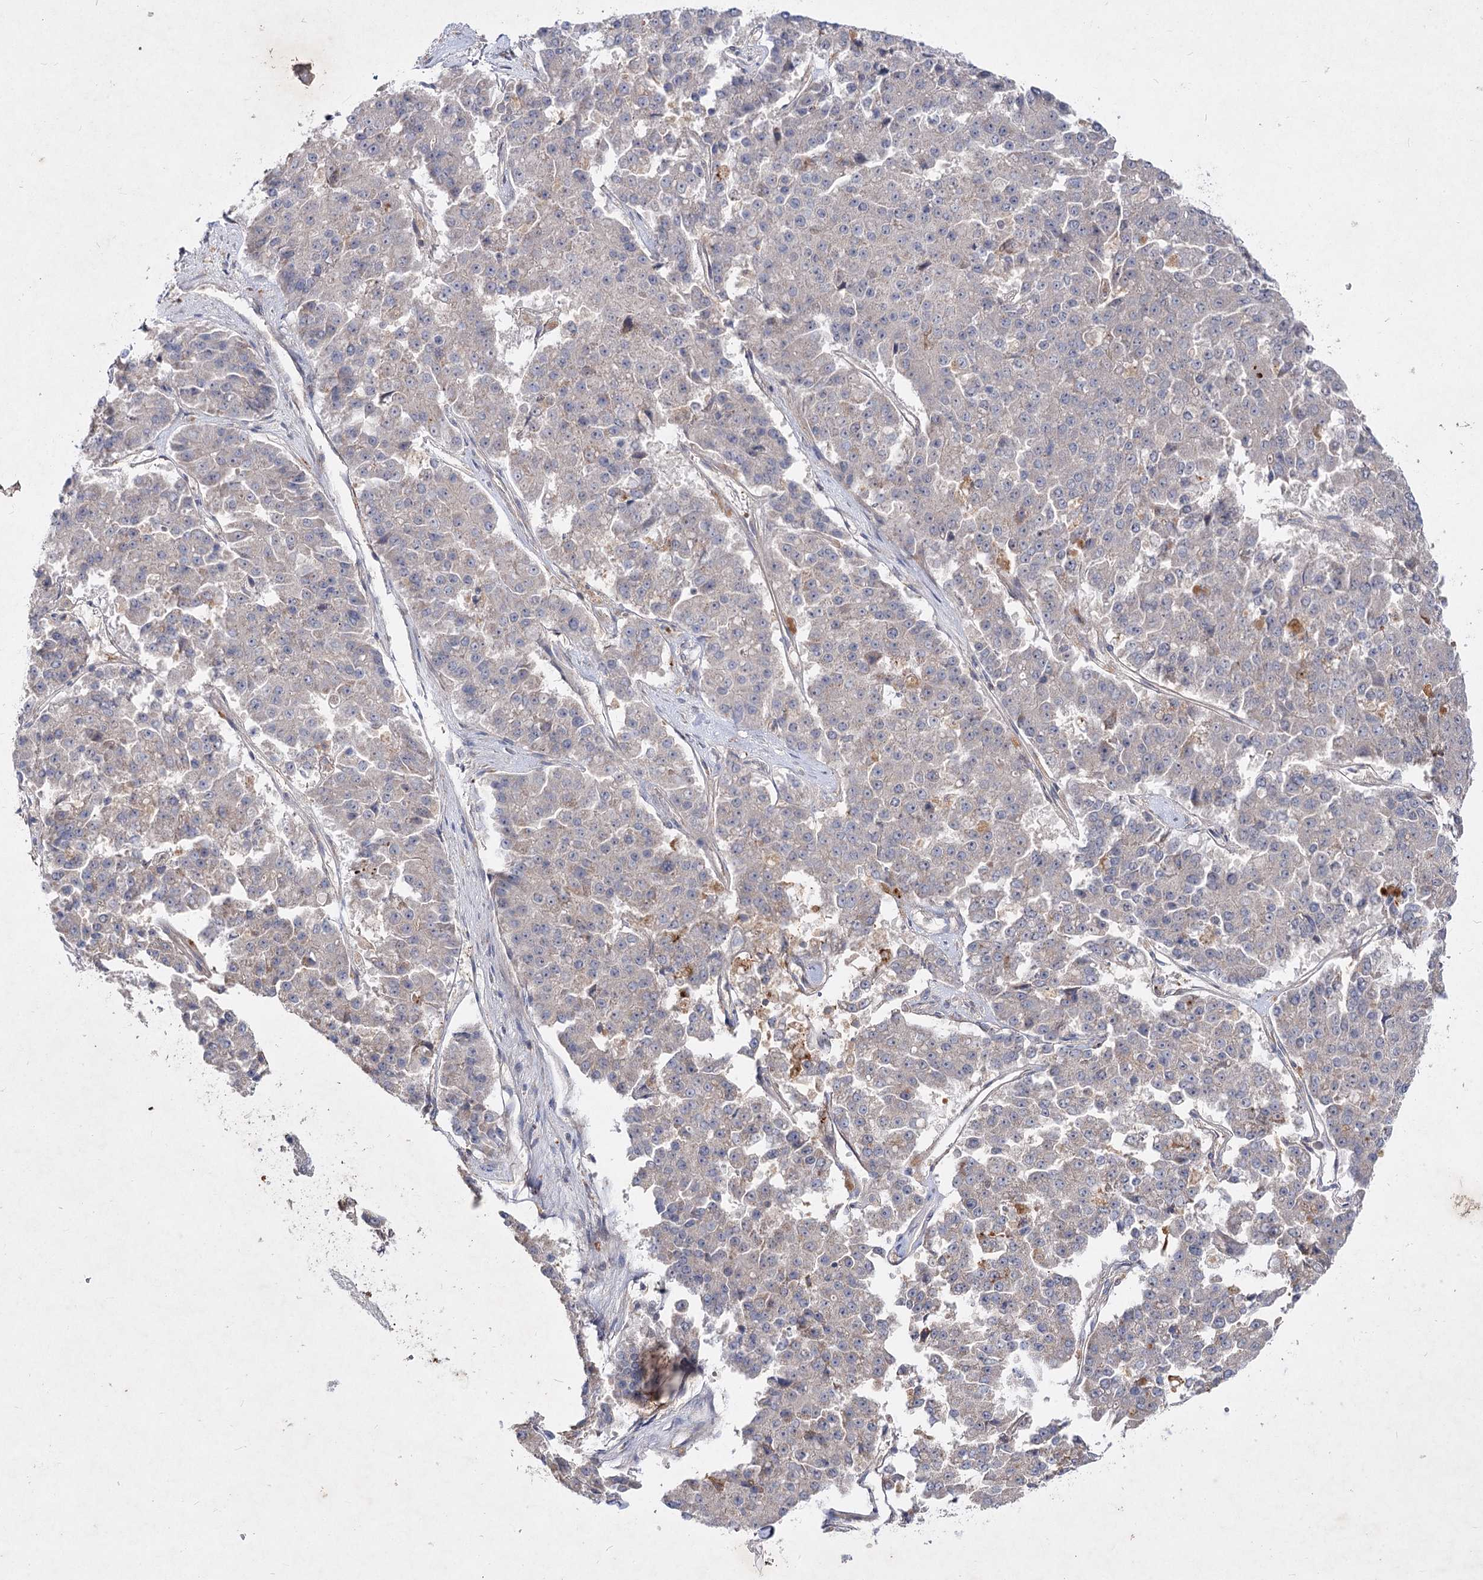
{"staining": {"intensity": "negative", "quantity": "none", "location": "none"}, "tissue": "pancreatic cancer", "cell_type": "Tumor cells", "image_type": "cancer", "snomed": [{"axis": "morphology", "description": "Adenocarcinoma, NOS"}, {"axis": "topography", "description": "Pancreas"}], "caption": "Tumor cells are negative for brown protein staining in adenocarcinoma (pancreatic).", "gene": "CIB2", "patient": {"sex": "male", "age": 50}}